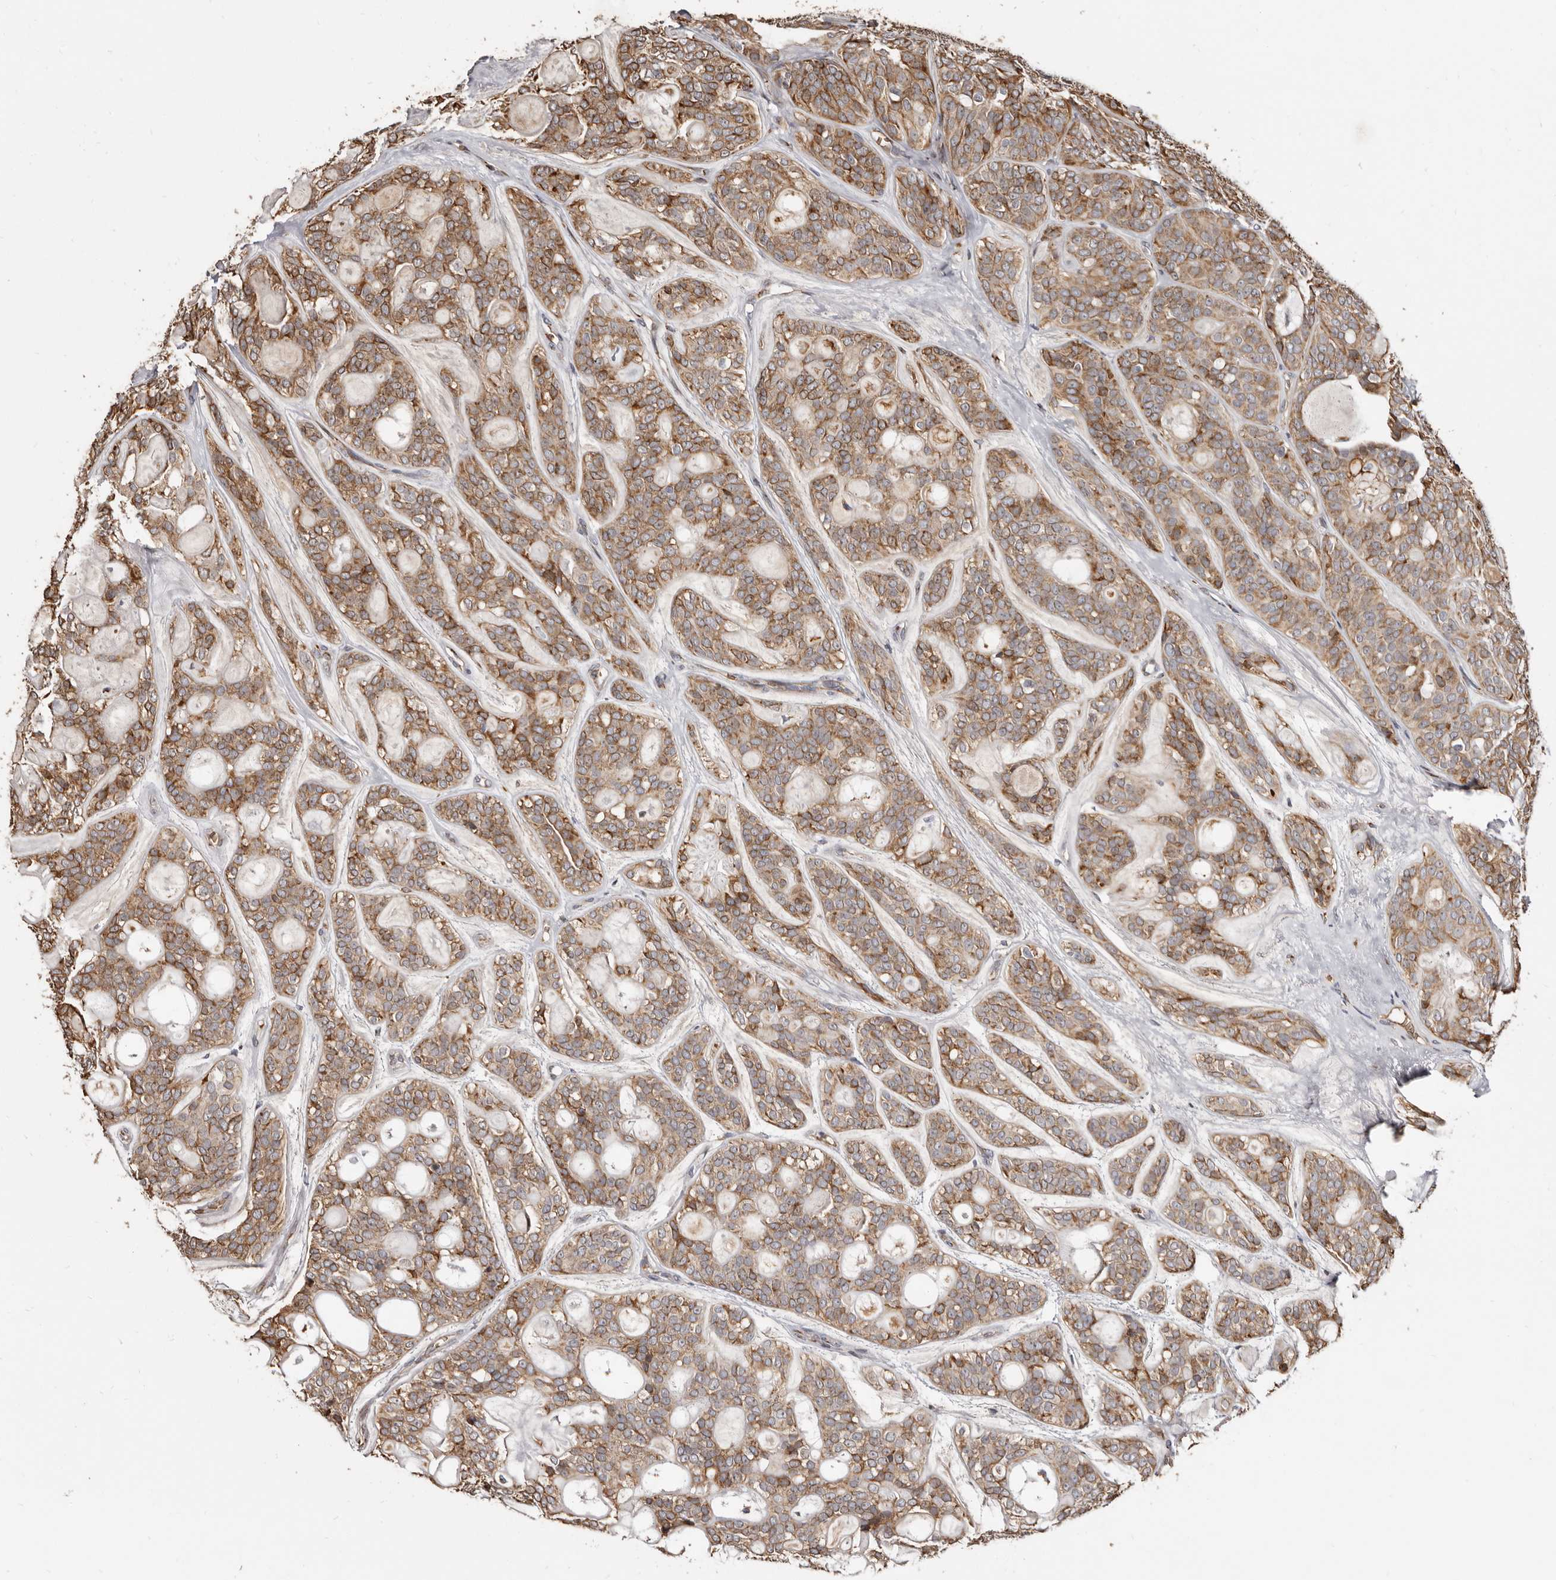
{"staining": {"intensity": "moderate", "quantity": ">75%", "location": "cytoplasmic/membranous"}, "tissue": "head and neck cancer", "cell_type": "Tumor cells", "image_type": "cancer", "snomed": [{"axis": "morphology", "description": "Adenocarcinoma, NOS"}, {"axis": "topography", "description": "Head-Neck"}], "caption": "IHC histopathology image of human head and neck adenocarcinoma stained for a protein (brown), which demonstrates medium levels of moderate cytoplasmic/membranous expression in about >75% of tumor cells.", "gene": "ENTREP1", "patient": {"sex": "male", "age": 66}}